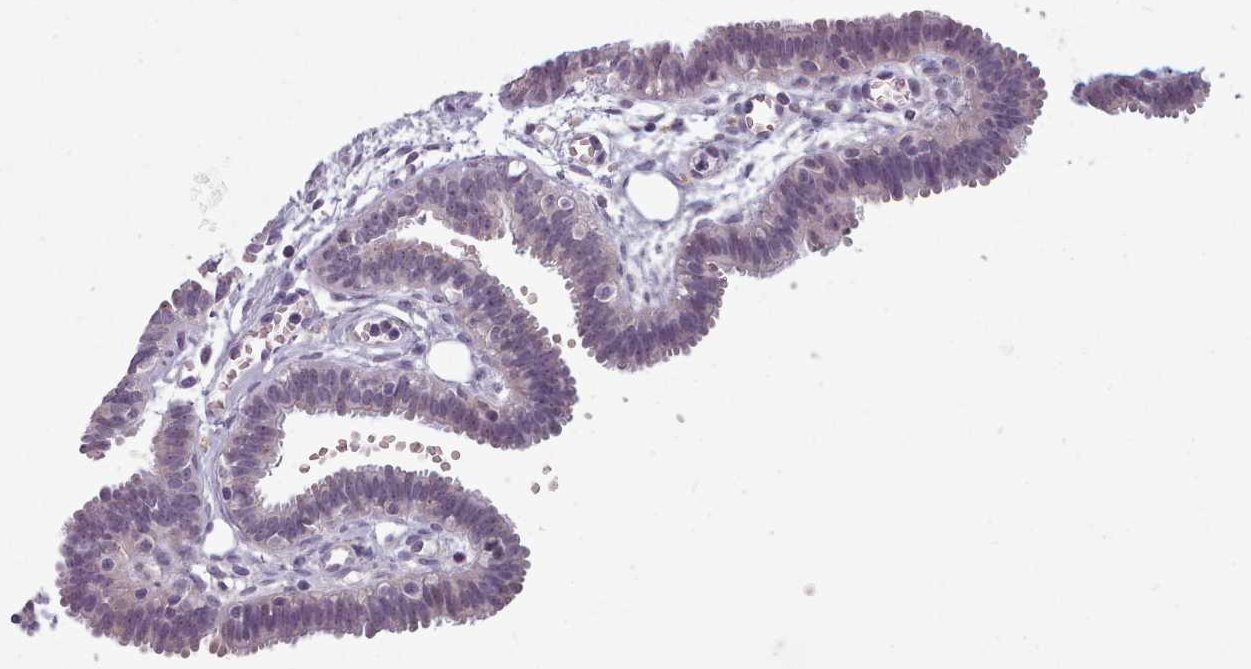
{"staining": {"intensity": "negative", "quantity": "none", "location": "none"}, "tissue": "fallopian tube", "cell_type": "Glandular cells", "image_type": "normal", "snomed": [{"axis": "morphology", "description": "Normal tissue, NOS"}, {"axis": "topography", "description": "Fallopian tube"}, {"axis": "topography", "description": "Placenta"}], "caption": "Immunohistochemistry photomicrograph of unremarkable fallopian tube stained for a protein (brown), which demonstrates no staining in glandular cells.", "gene": "PBX4", "patient": {"sex": "female", "age": 32}}